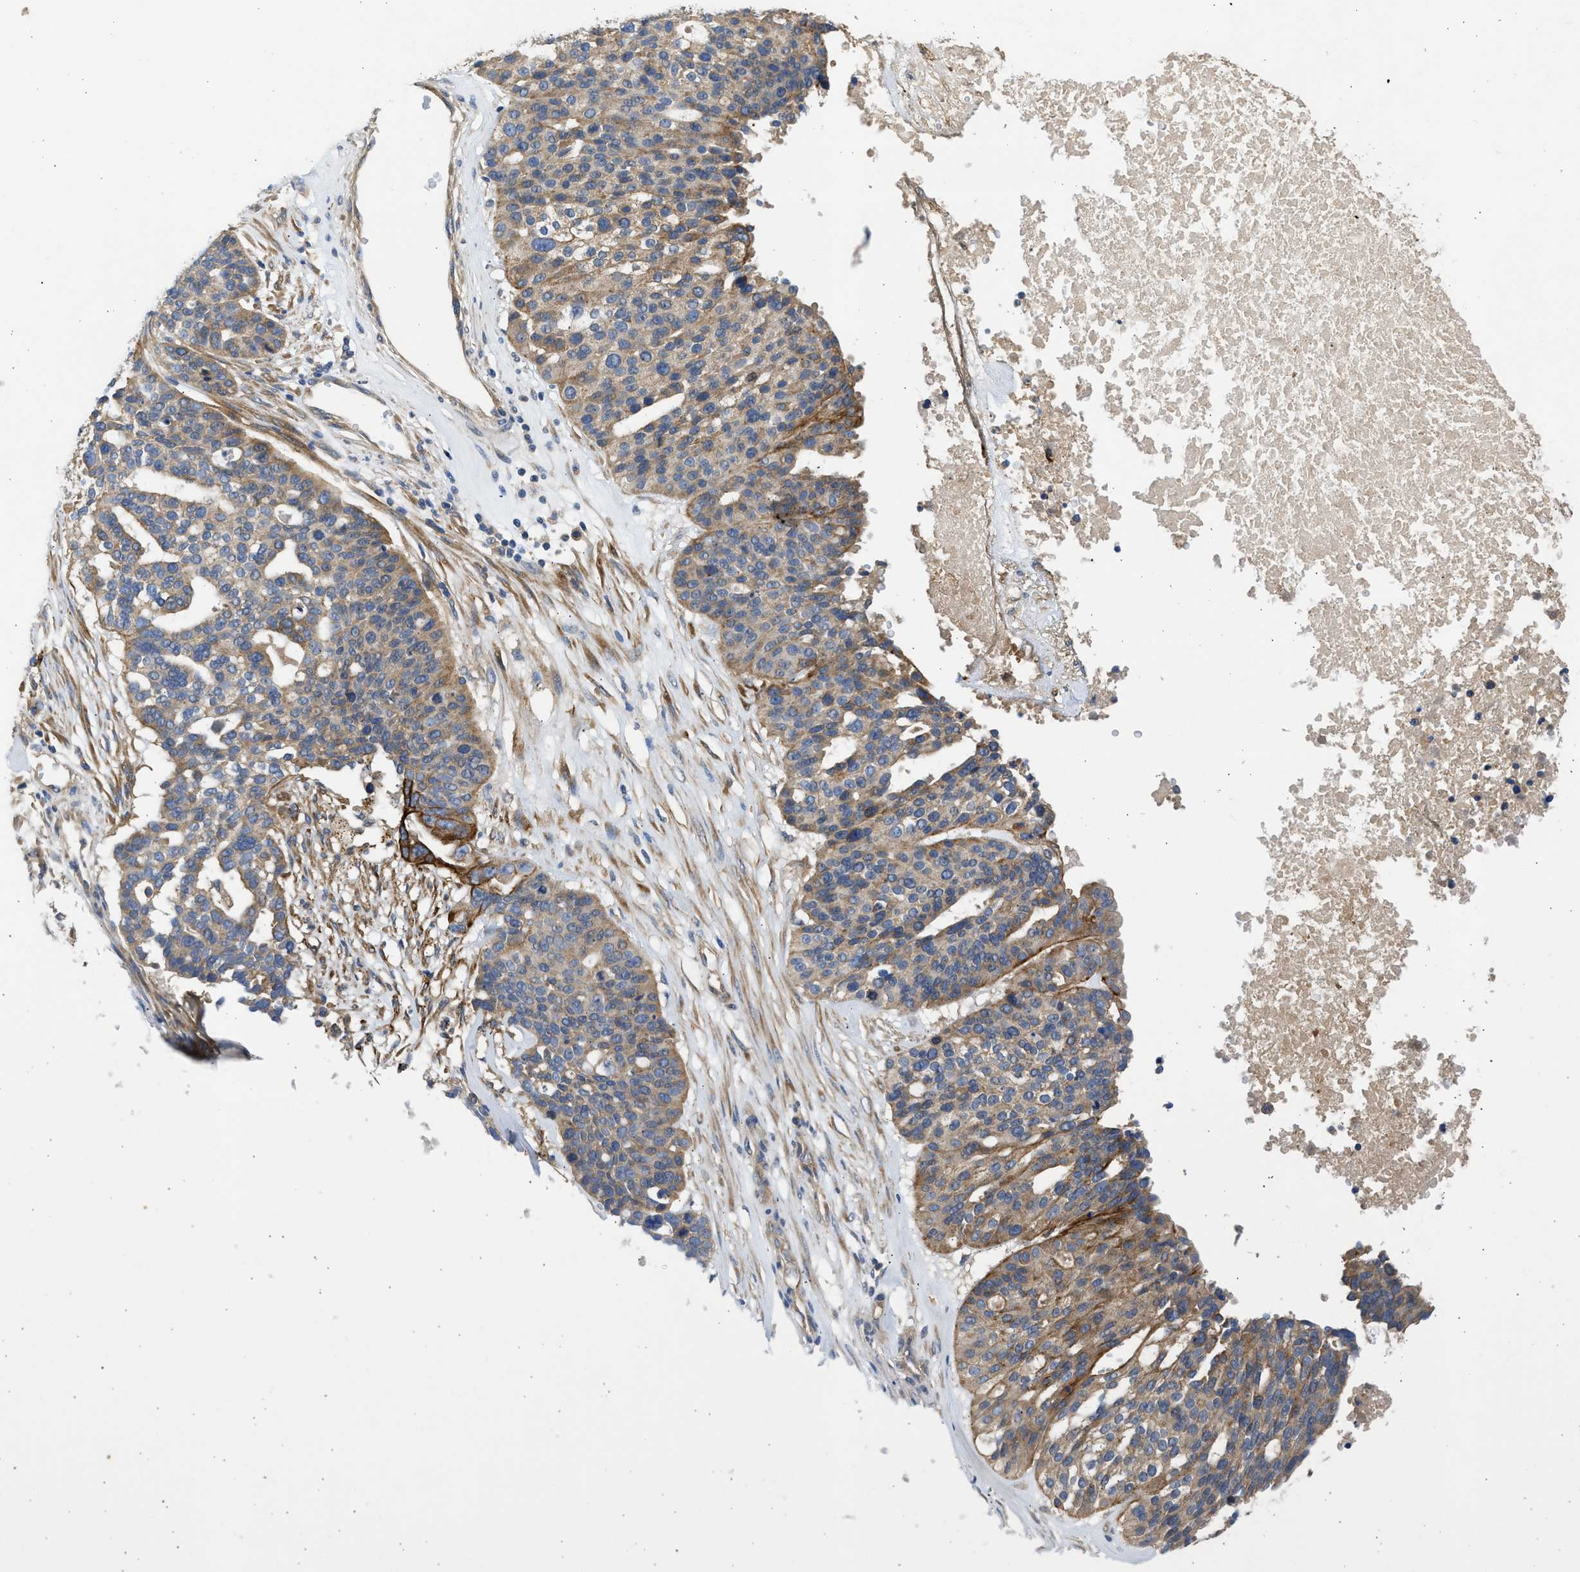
{"staining": {"intensity": "moderate", "quantity": ">75%", "location": "cytoplasmic/membranous"}, "tissue": "ovarian cancer", "cell_type": "Tumor cells", "image_type": "cancer", "snomed": [{"axis": "morphology", "description": "Cystadenocarcinoma, serous, NOS"}, {"axis": "topography", "description": "Ovary"}], "caption": "IHC (DAB (3,3'-diaminobenzidine)) staining of ovarian cancer exhibits moderate cytoplasmic/membranous protein staining in approximately >75% of tumor cells.", "gene": "CSRNP2", "patient": {"sex": "female", "age": 59}}